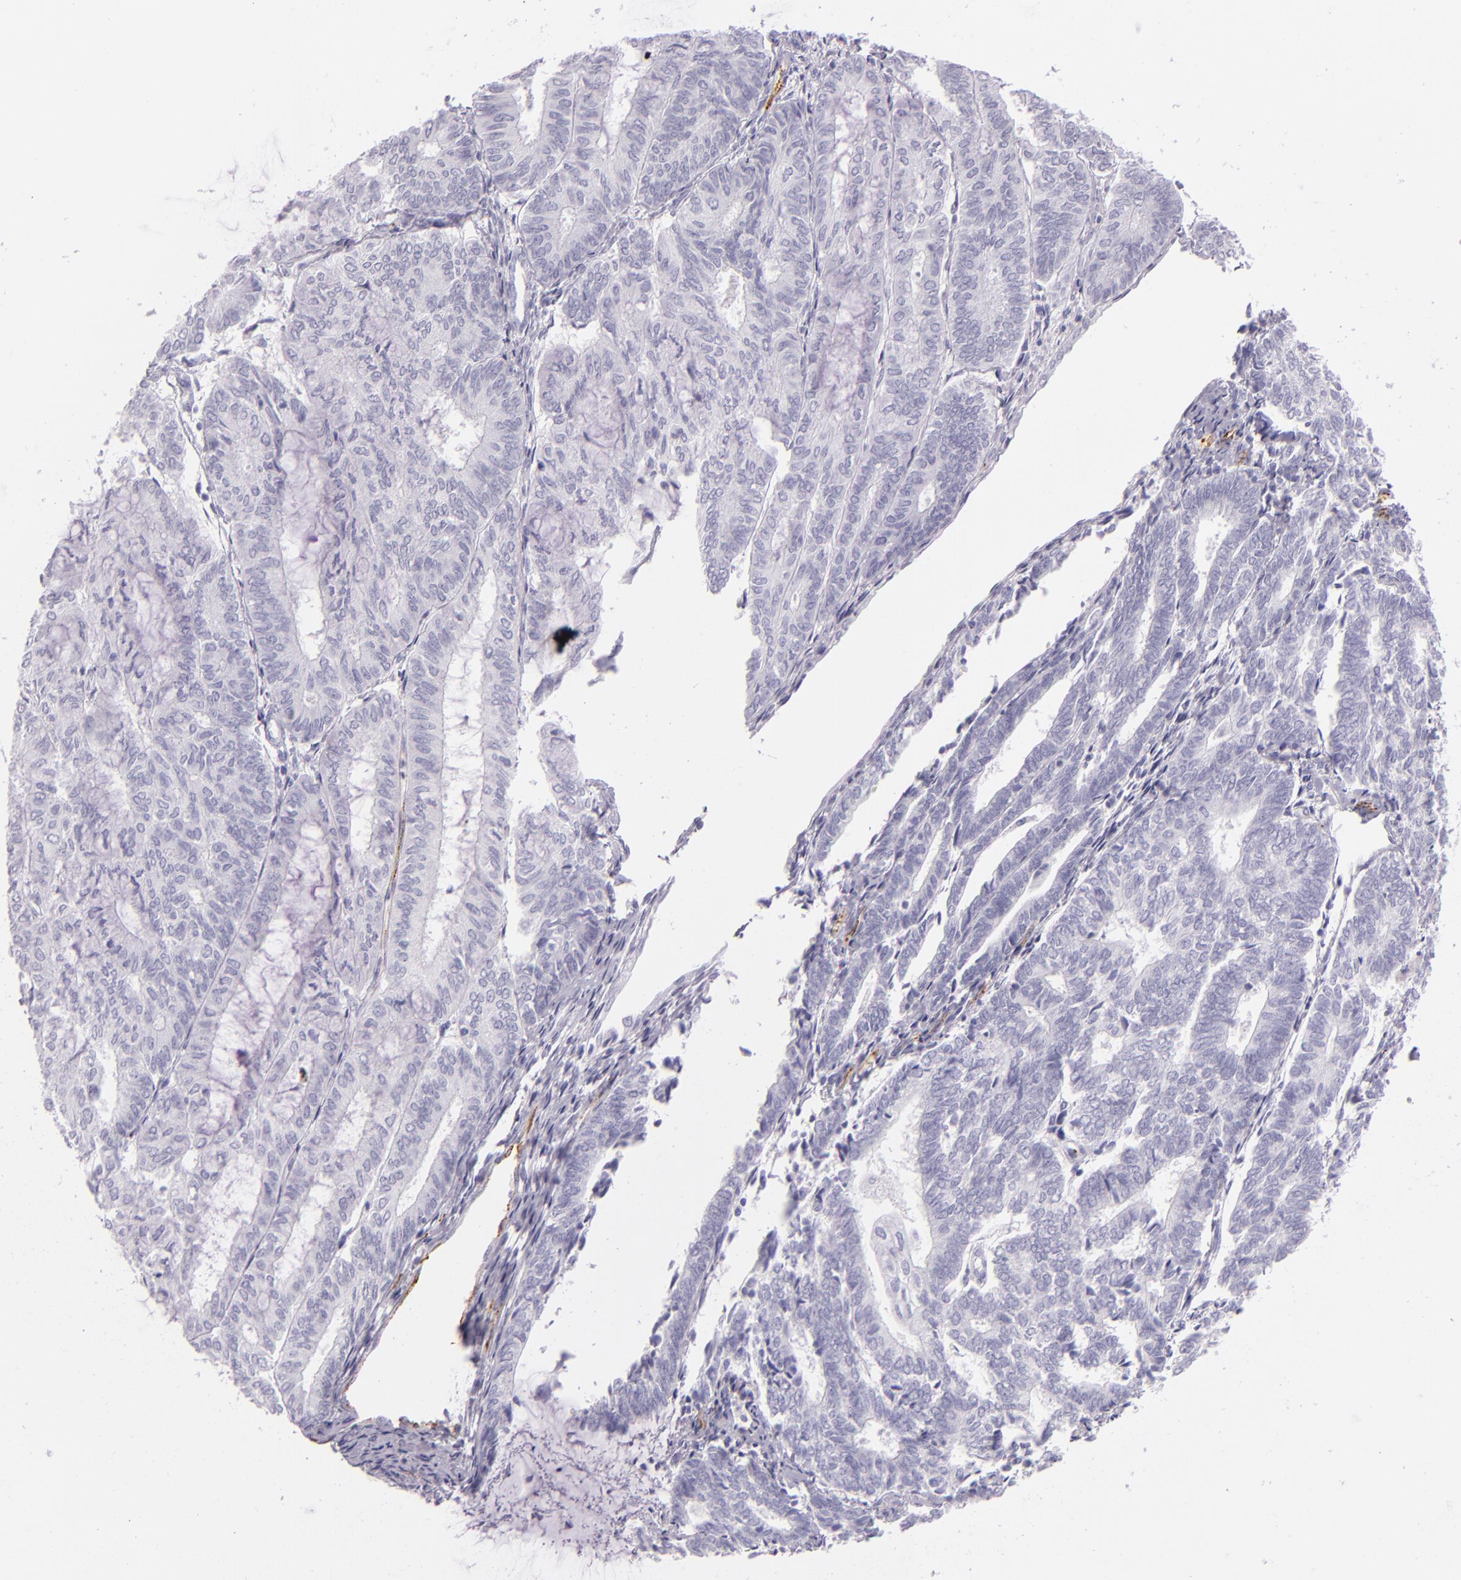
{"staining": {"intensity": "negative", "quantity": "none", "location": "none"}, "tissue": "endometrial cancer", "cell_type": "Tumor cells", "image_type": "cancer", "snomed": [{"axis": "morphology", "description": "Adenocarcinoma, NOS"}, {"axis": "topography", "description": "Endometrium"}], "caption": "IHC of human adenocarcinoma (endometrial) demonstrates no staining in tumor cells.", "gene": "SELP", "patient": {"sex": "female", "age": 59}}